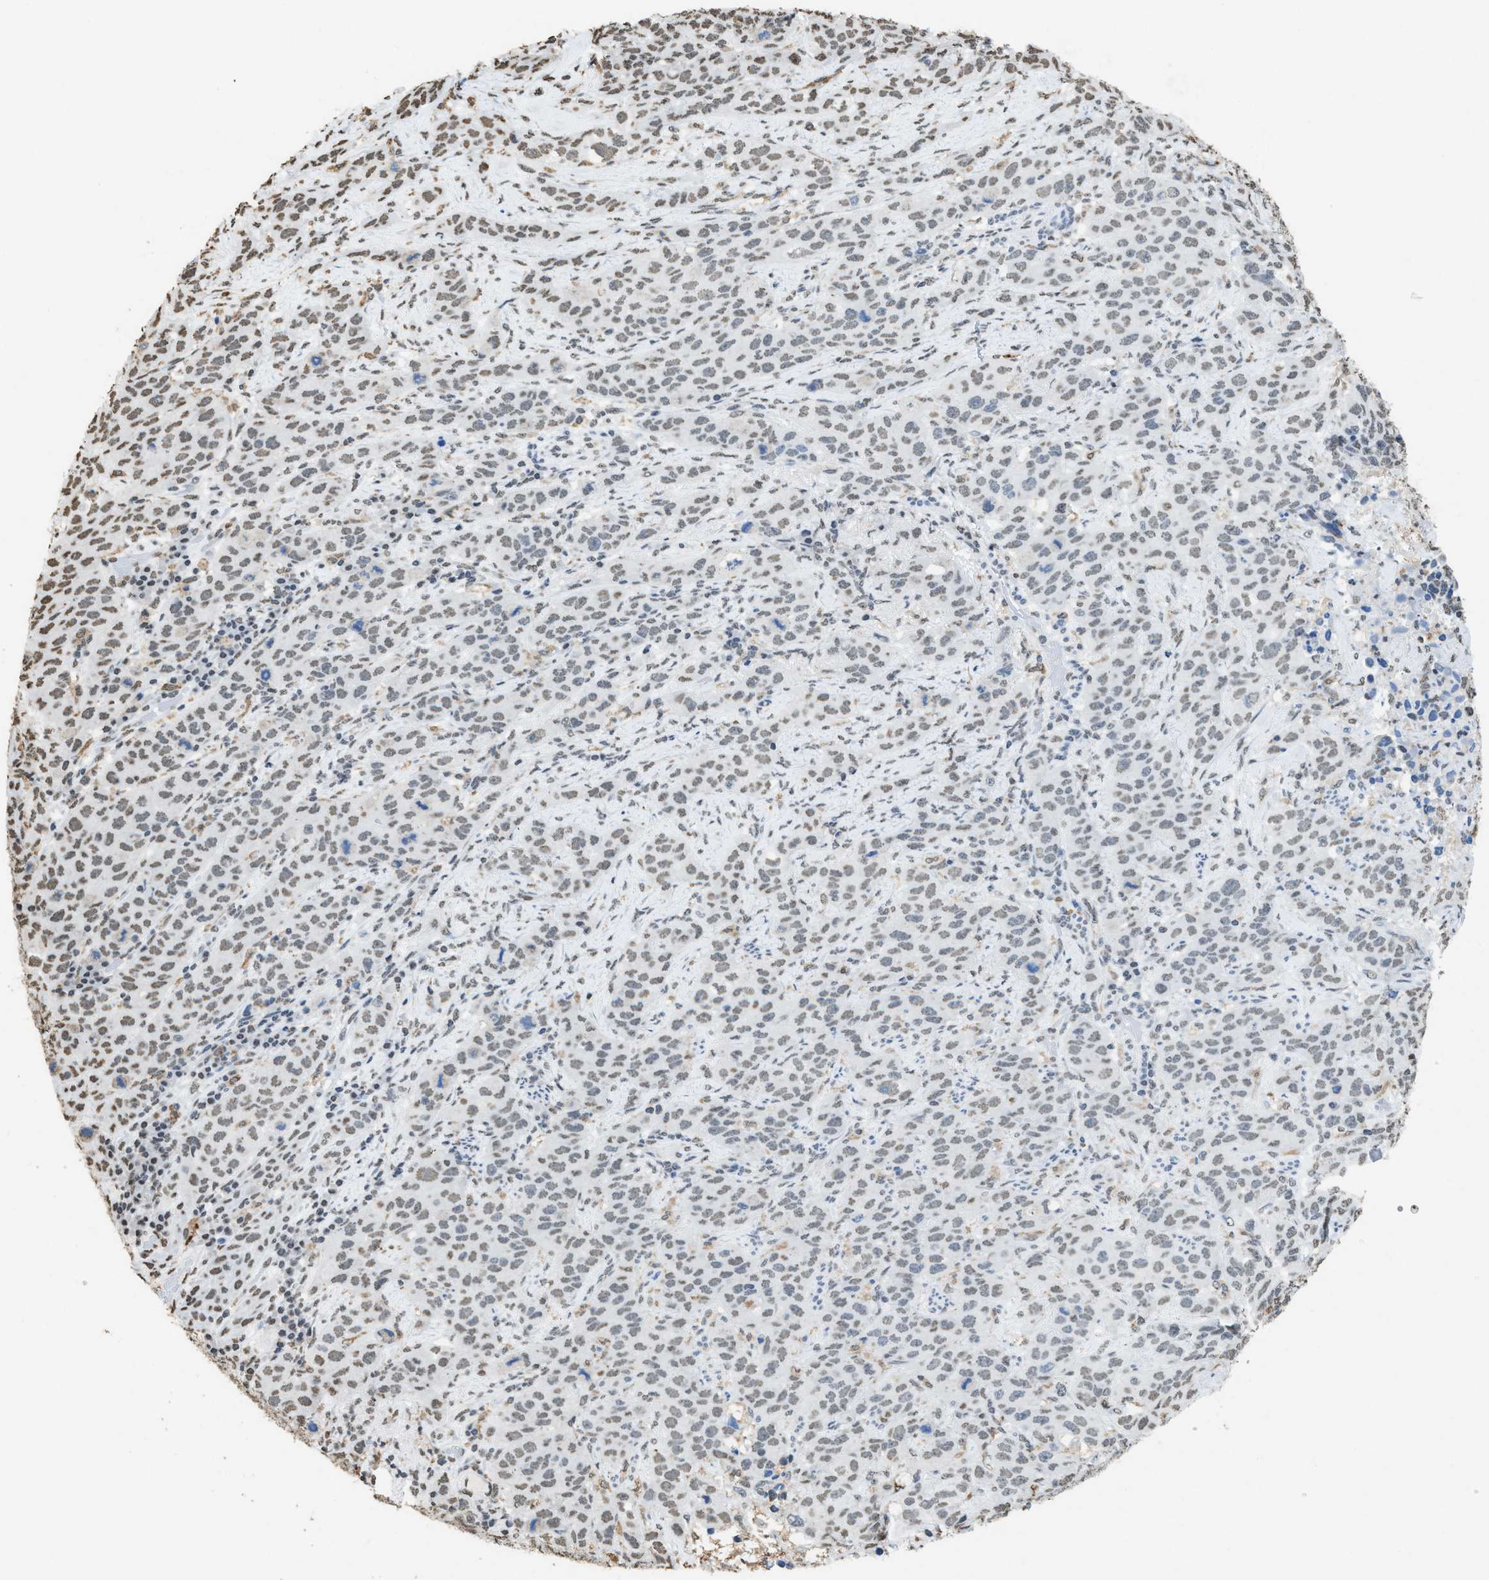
{"staining": {"intensity": "weak", "quantity": "25%-75%", "location": "nuclear"}, "tissue": "stomach cancer", "cell_type": "Tumor cells", "image_type": "cancer", "snomed": [{"axis": "morphology", "description": "Adenocarcinoma, NOS"}, {"axis": "topography", "description": "Stomach"}], "caption": "Adenocarcinoma (stomach) was stained to show a protein in brown. There is low levels of weak nuclear positivity in about 25%-75% of tumor cells. Nuclei are stained in blue.", "gene": "NUP88", "patient": {"sex": "male", "age": 48}}